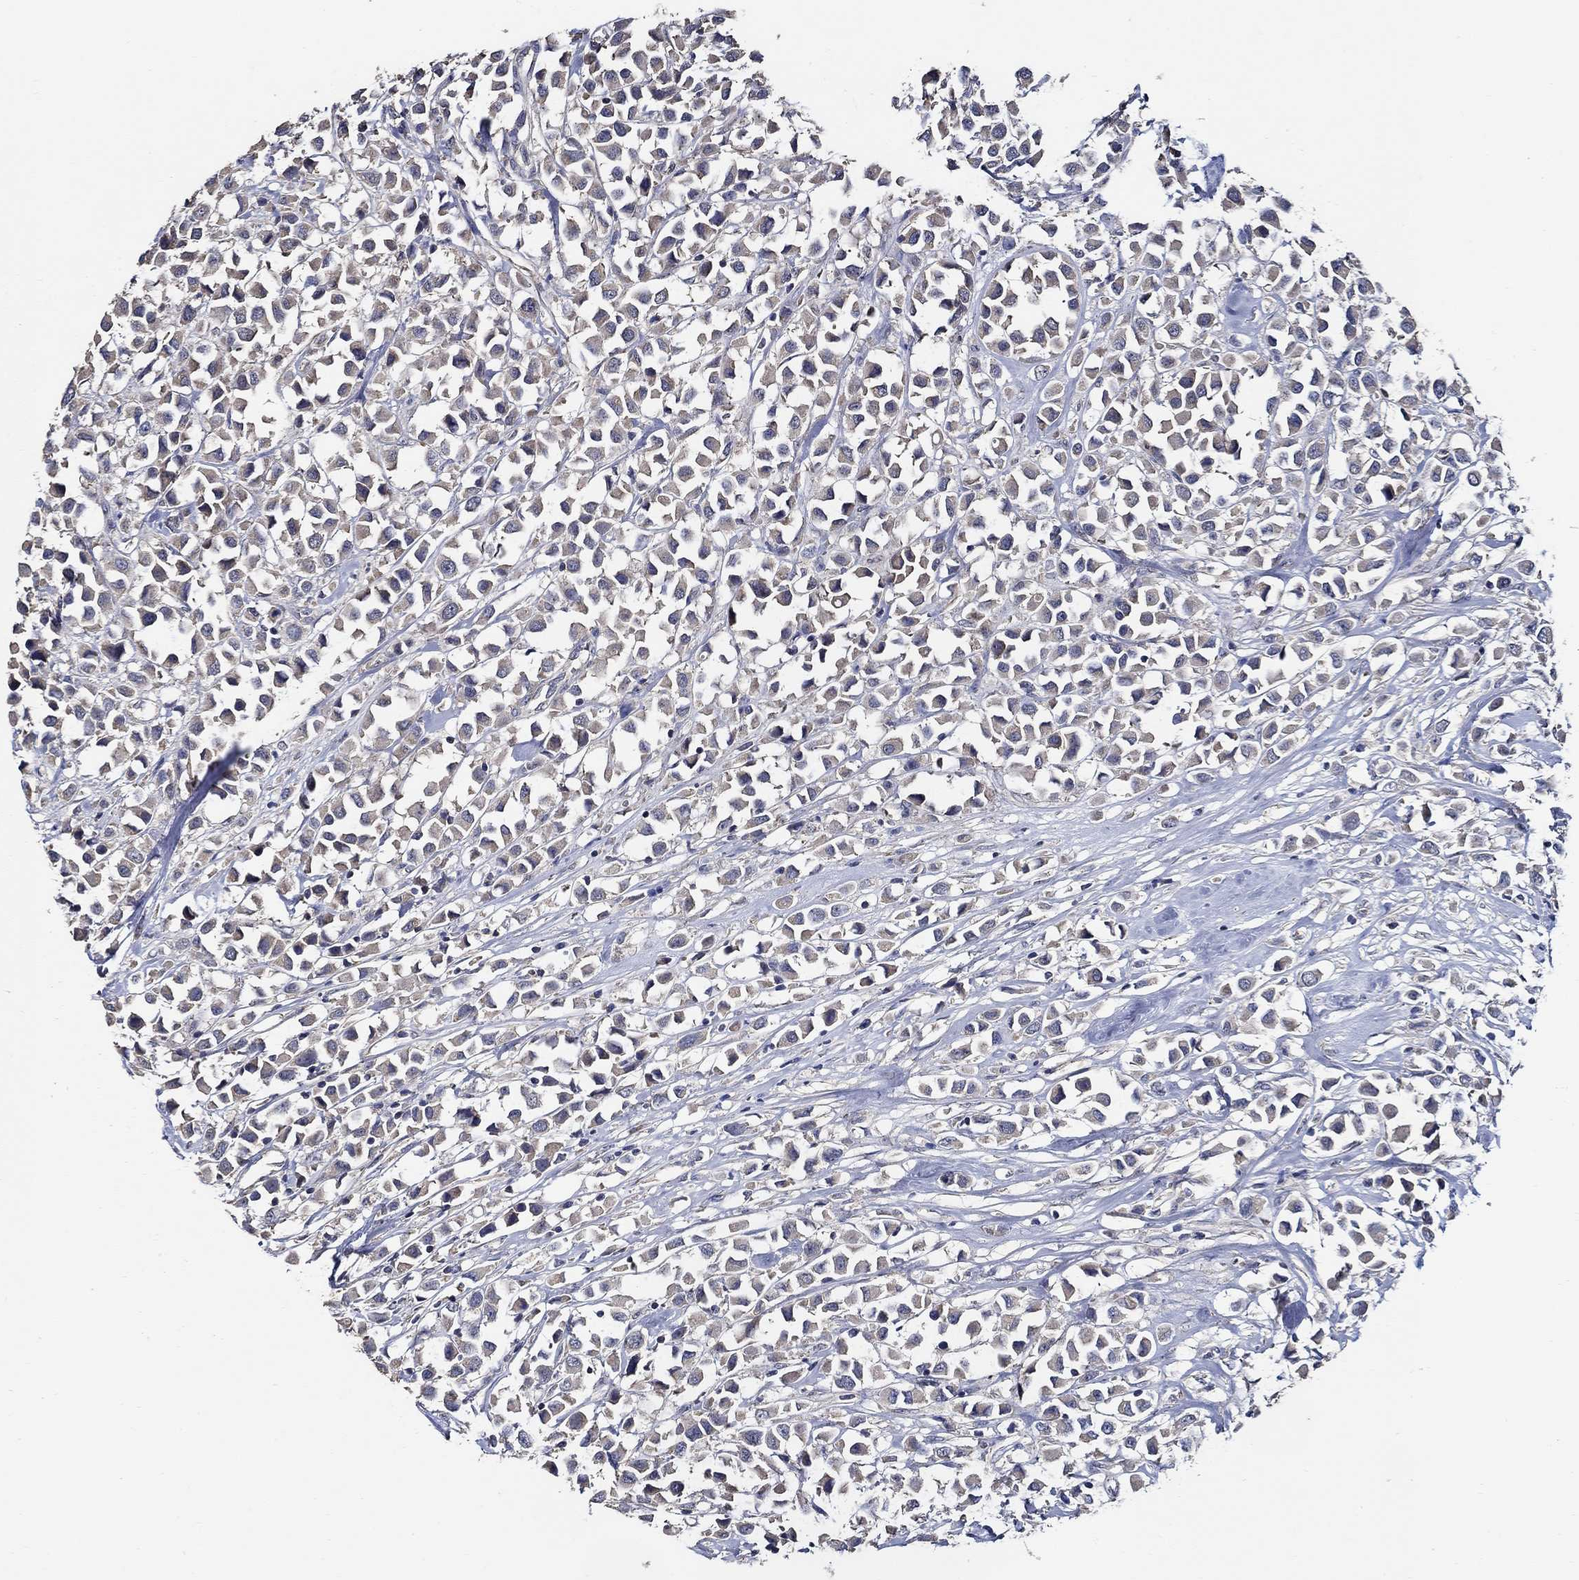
{"staining": {"intensity": "weak", "quantity": "<25%", "location": "cytoplasmic/membranous"}, "tissue": "breast cancer", "cell_type": "Tumor cells", "image_type": "cancer", "snomed": [{"axis": "morphology", "description": "Duct carcinoma"}, {"axis": "topography", "description": "Breast"}], "caption": "A high-resolution image shows IHC staining of breast cancer (intraductal carcinoma), which displays no significant staining in tumor cells.", "gene": "WDR53", "patient": {"sex": "female", "age": 61}}